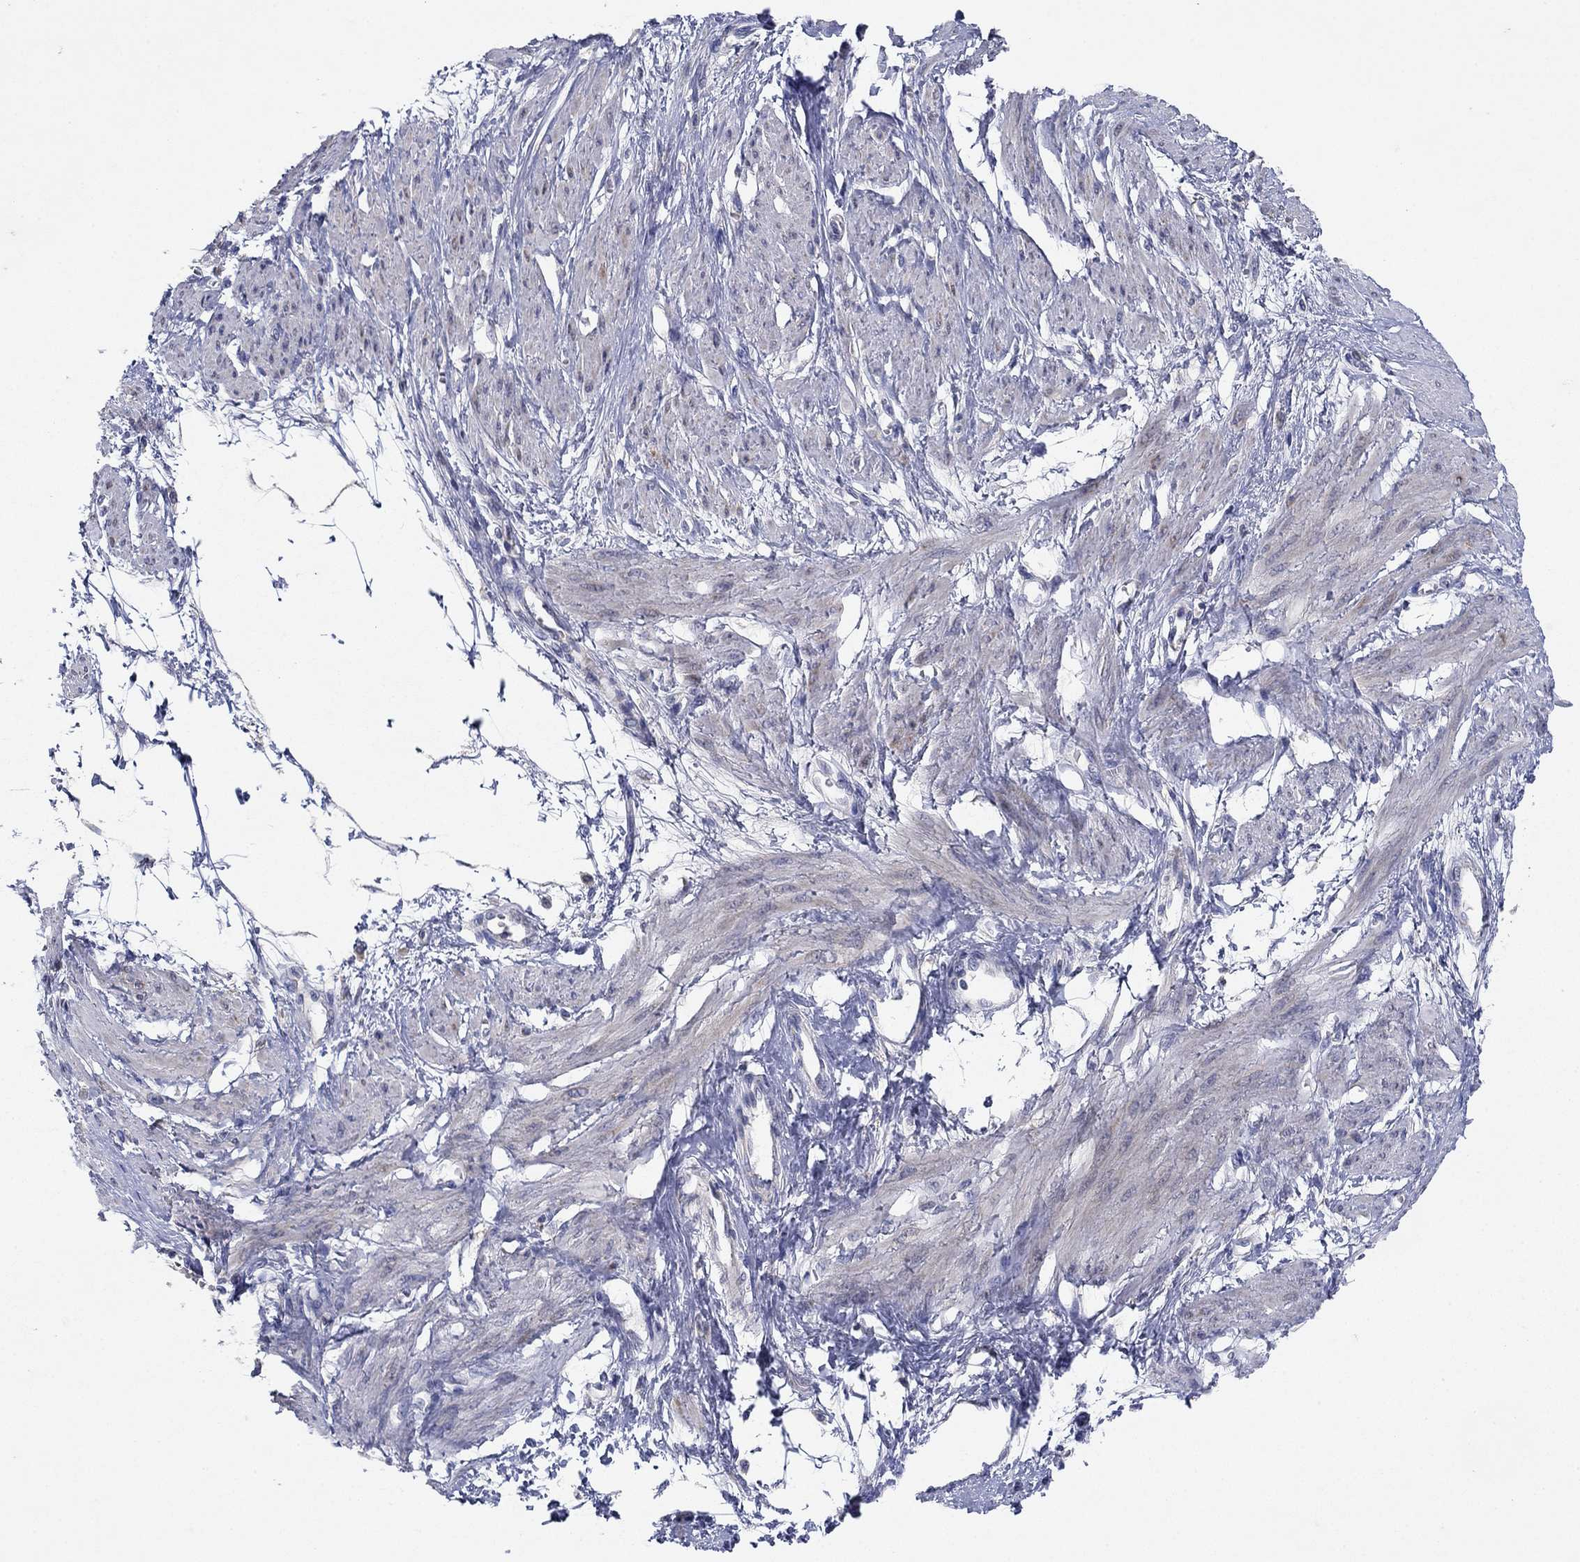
{"staining": {"intensity": "negative", "quantity": "none", "location": "none"}, "tissue": "smooth muscle", "cell_type": "Smooth muscle cells", "image_type": "normal", "snomed": [{"axis": "morphology", "description": "Normal tissue, NOS"}, {"axis": "topography", "description": "Smooth muscle"}, {"axis": "topography", "description": "Uterus"}], "caption": "Smooth muscle was stained to show a protein in brown. There is no significant staining in smooth muscle cells. Brightfield microscopy of IHC stained with DAB (3,3'-diaminobenzidine) (brown) and hematoxylin (blue), captured at high magnification.", "gene": "PTGDS", "patient": {"sex": "female", "age": 39}}